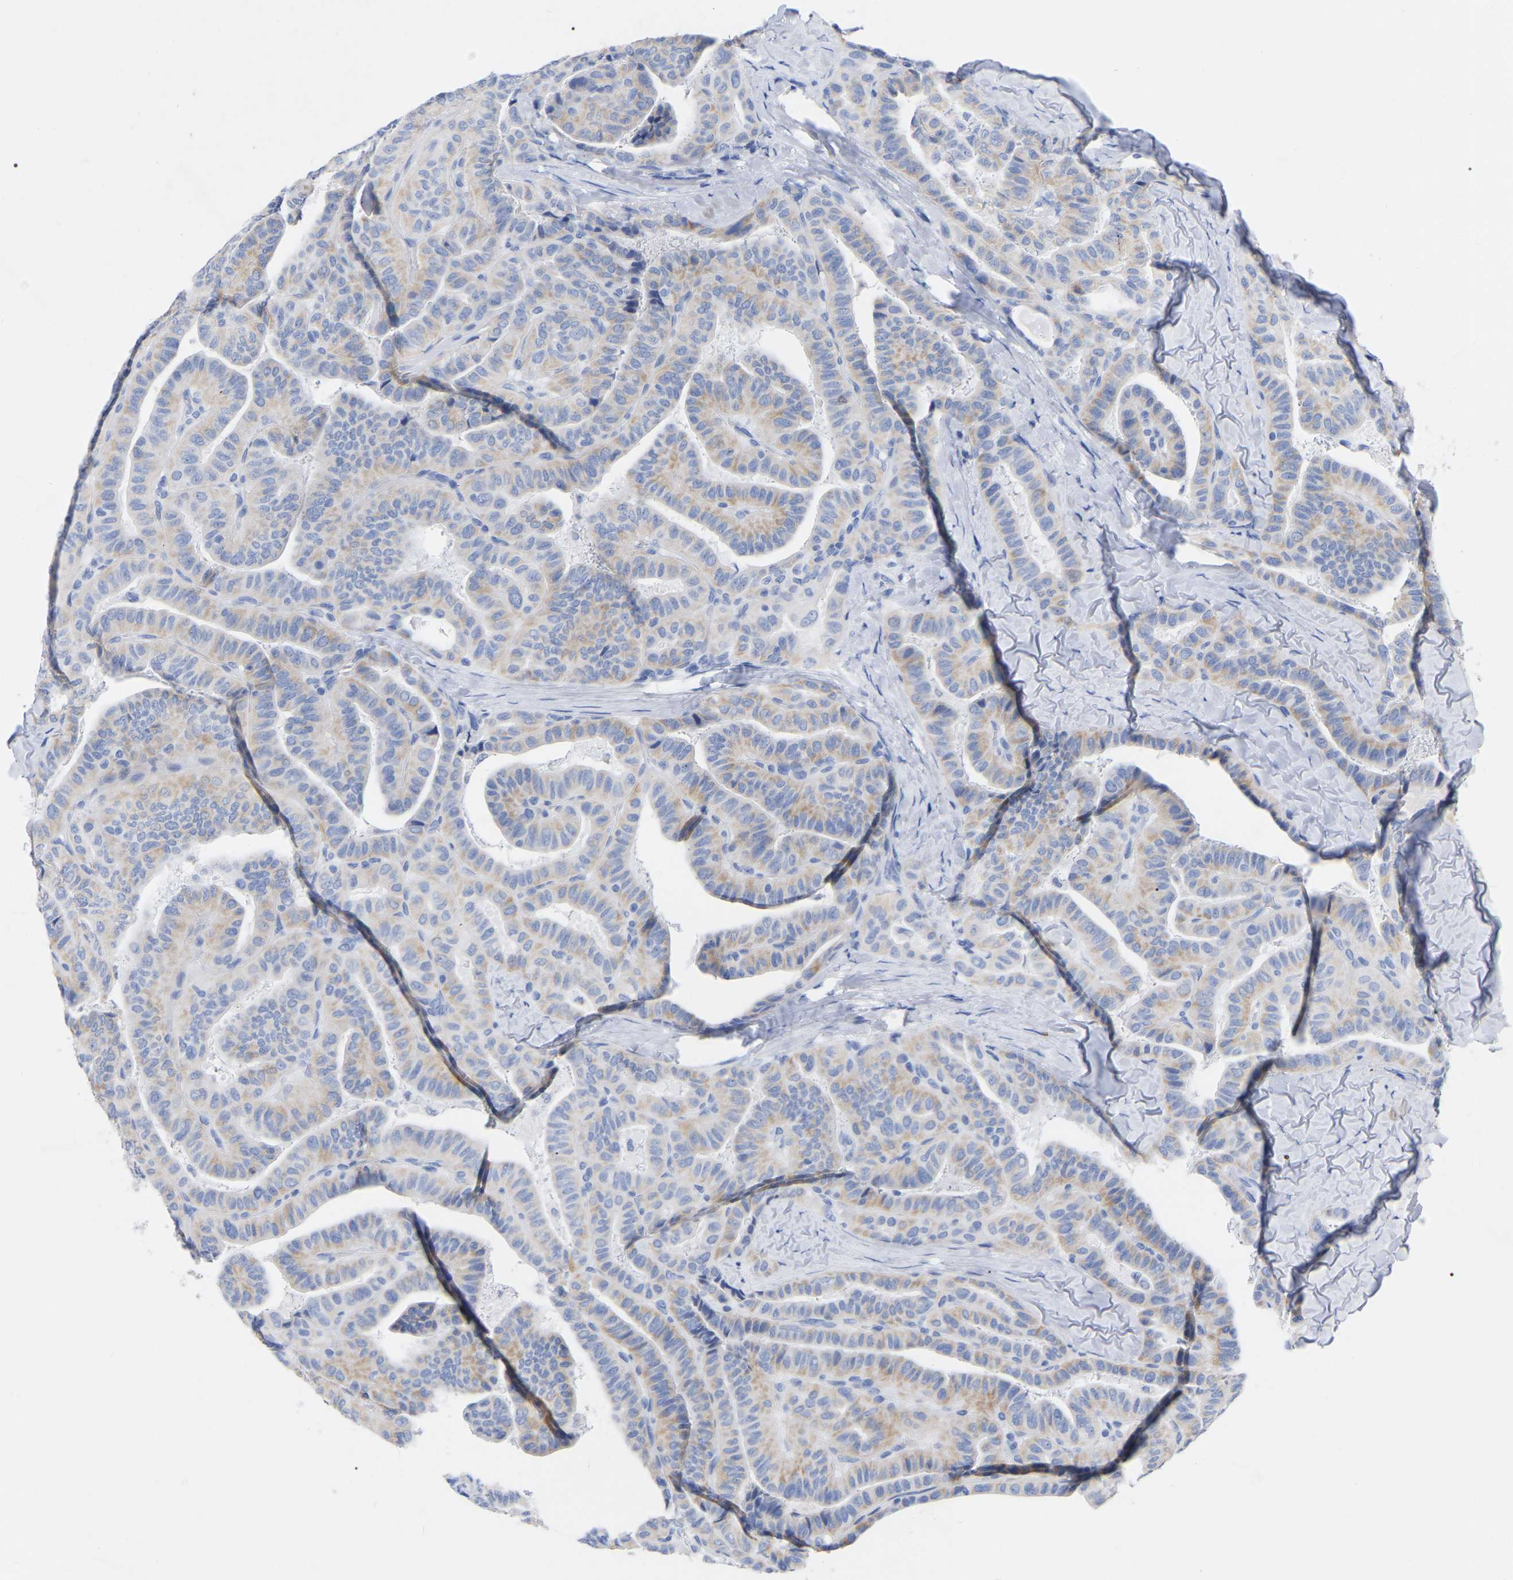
{"staining": {"intensity": "weak", "quantity": "25%-75%", "location": "cytoplasmic/membranous"}, "tissue": "thyroid cancer", "cell_type": "Tumor cells", "image_type": "cancer", "snomed": [{"axis": "morphology", "description": "Papillary adenocarcinoma, NOS"}, {"axis": "topography", "description": "Thyroid gland"}], "caption": "Thyroid papillary adenocarcinoma stained with DAB (3,3'-diaminobenzidine) immunohistochemistry (IHC) demonstrates low levels of weak cytoplasmic/membranous positivity in about 25%-75% of tumor cells.", "gene": "ZNF629", "patient": {"sex": "male", "age": 77}}